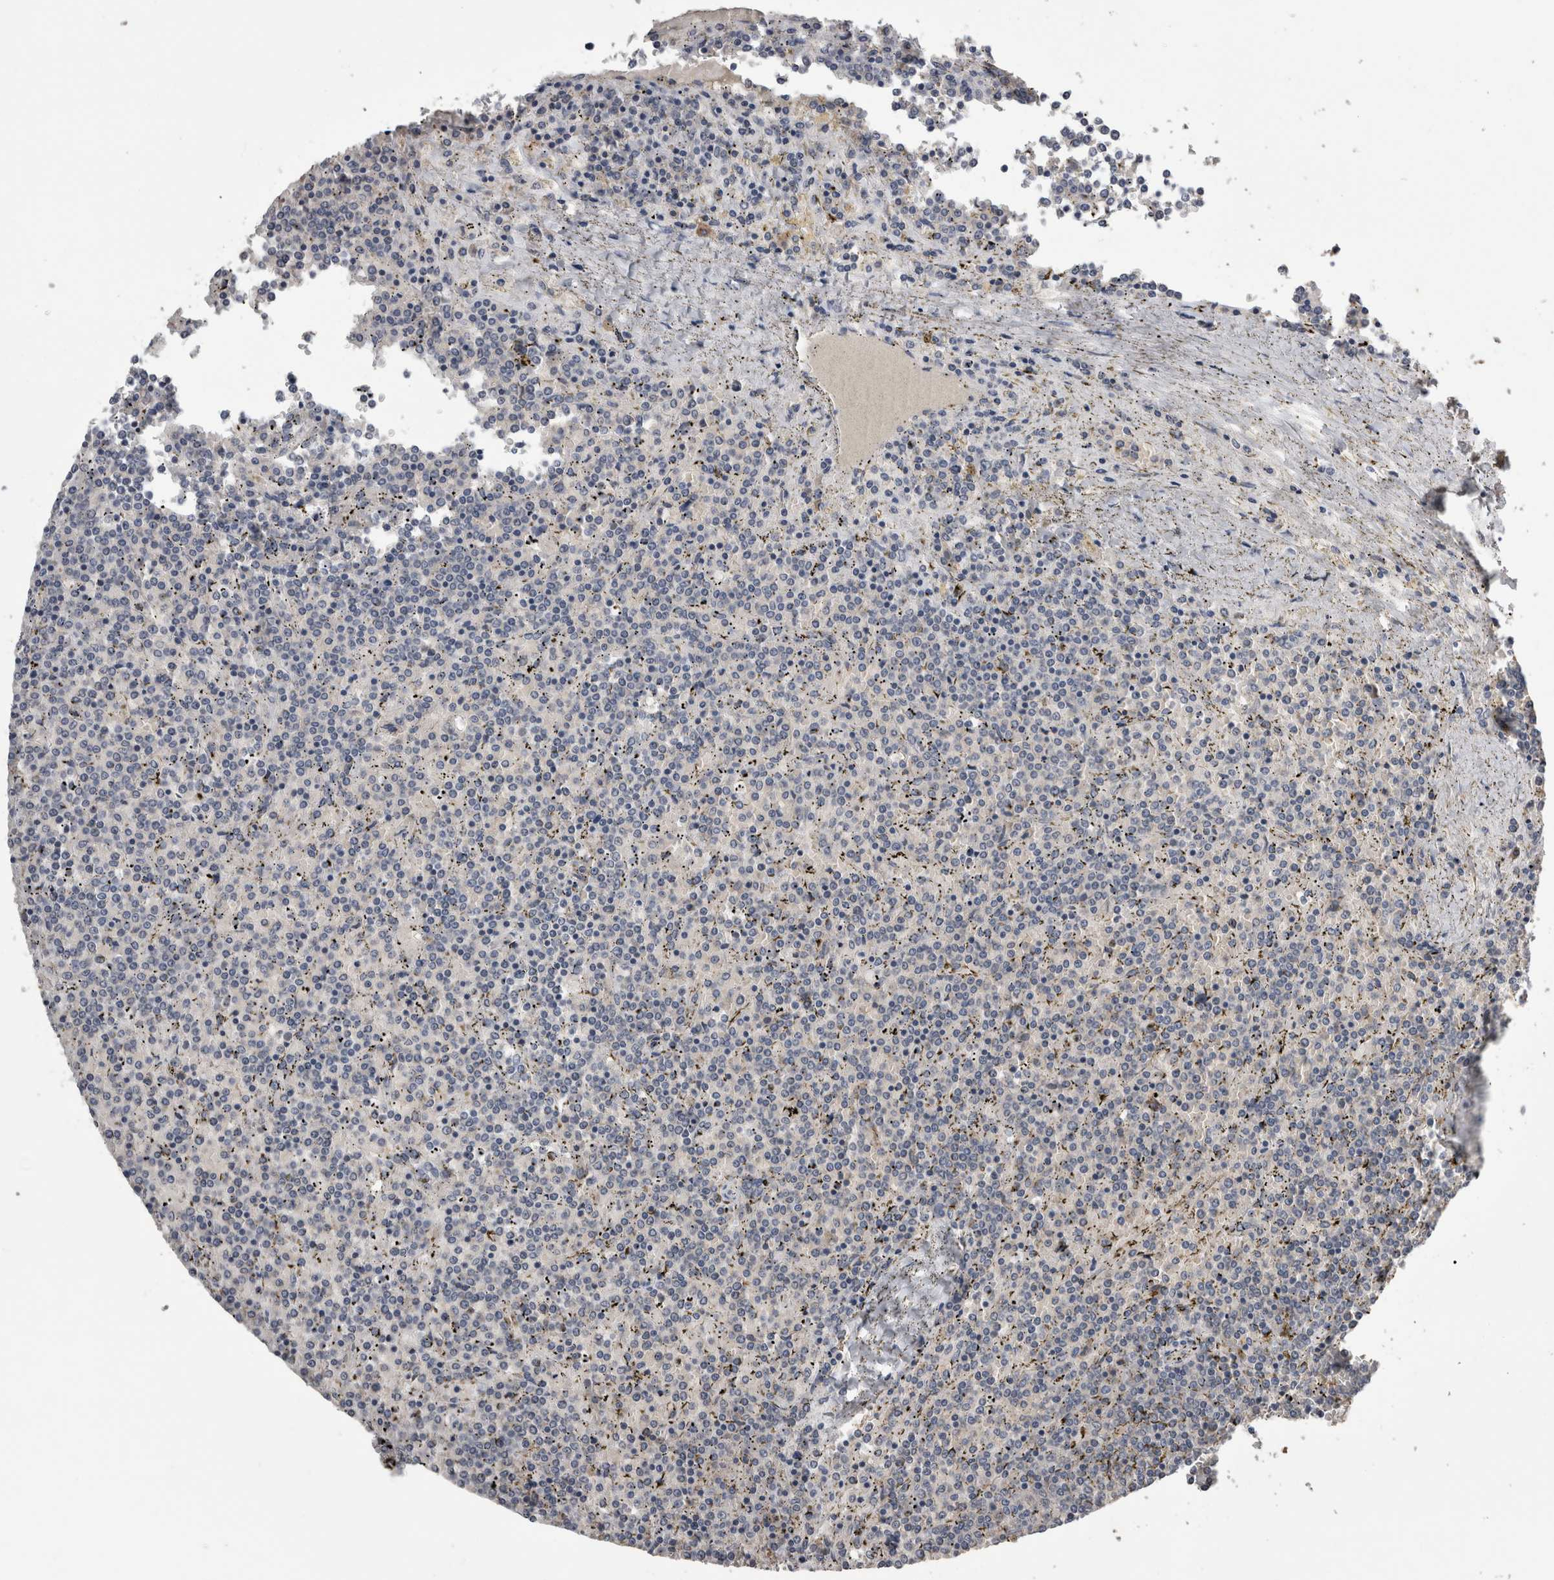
{"staining": {"intensity": "negative", "quantity": "none", "location": "none"}, "tissue": "lymphoma", "cell_type": "Tumor cells", "image_type": "cancer", "snomed": [{"axis": "morphology", "description": "Malignant lymphoma, non-Hodgkin's type, Low grade"}, {"axis": "topography", "description": "Spleen"}], "caption": "A micrograph of lymphoma stained for a protein displays no brown staining in tumor cells.", "gene": "ANXA13", "patient": {"sex": "female", "age": 19}}